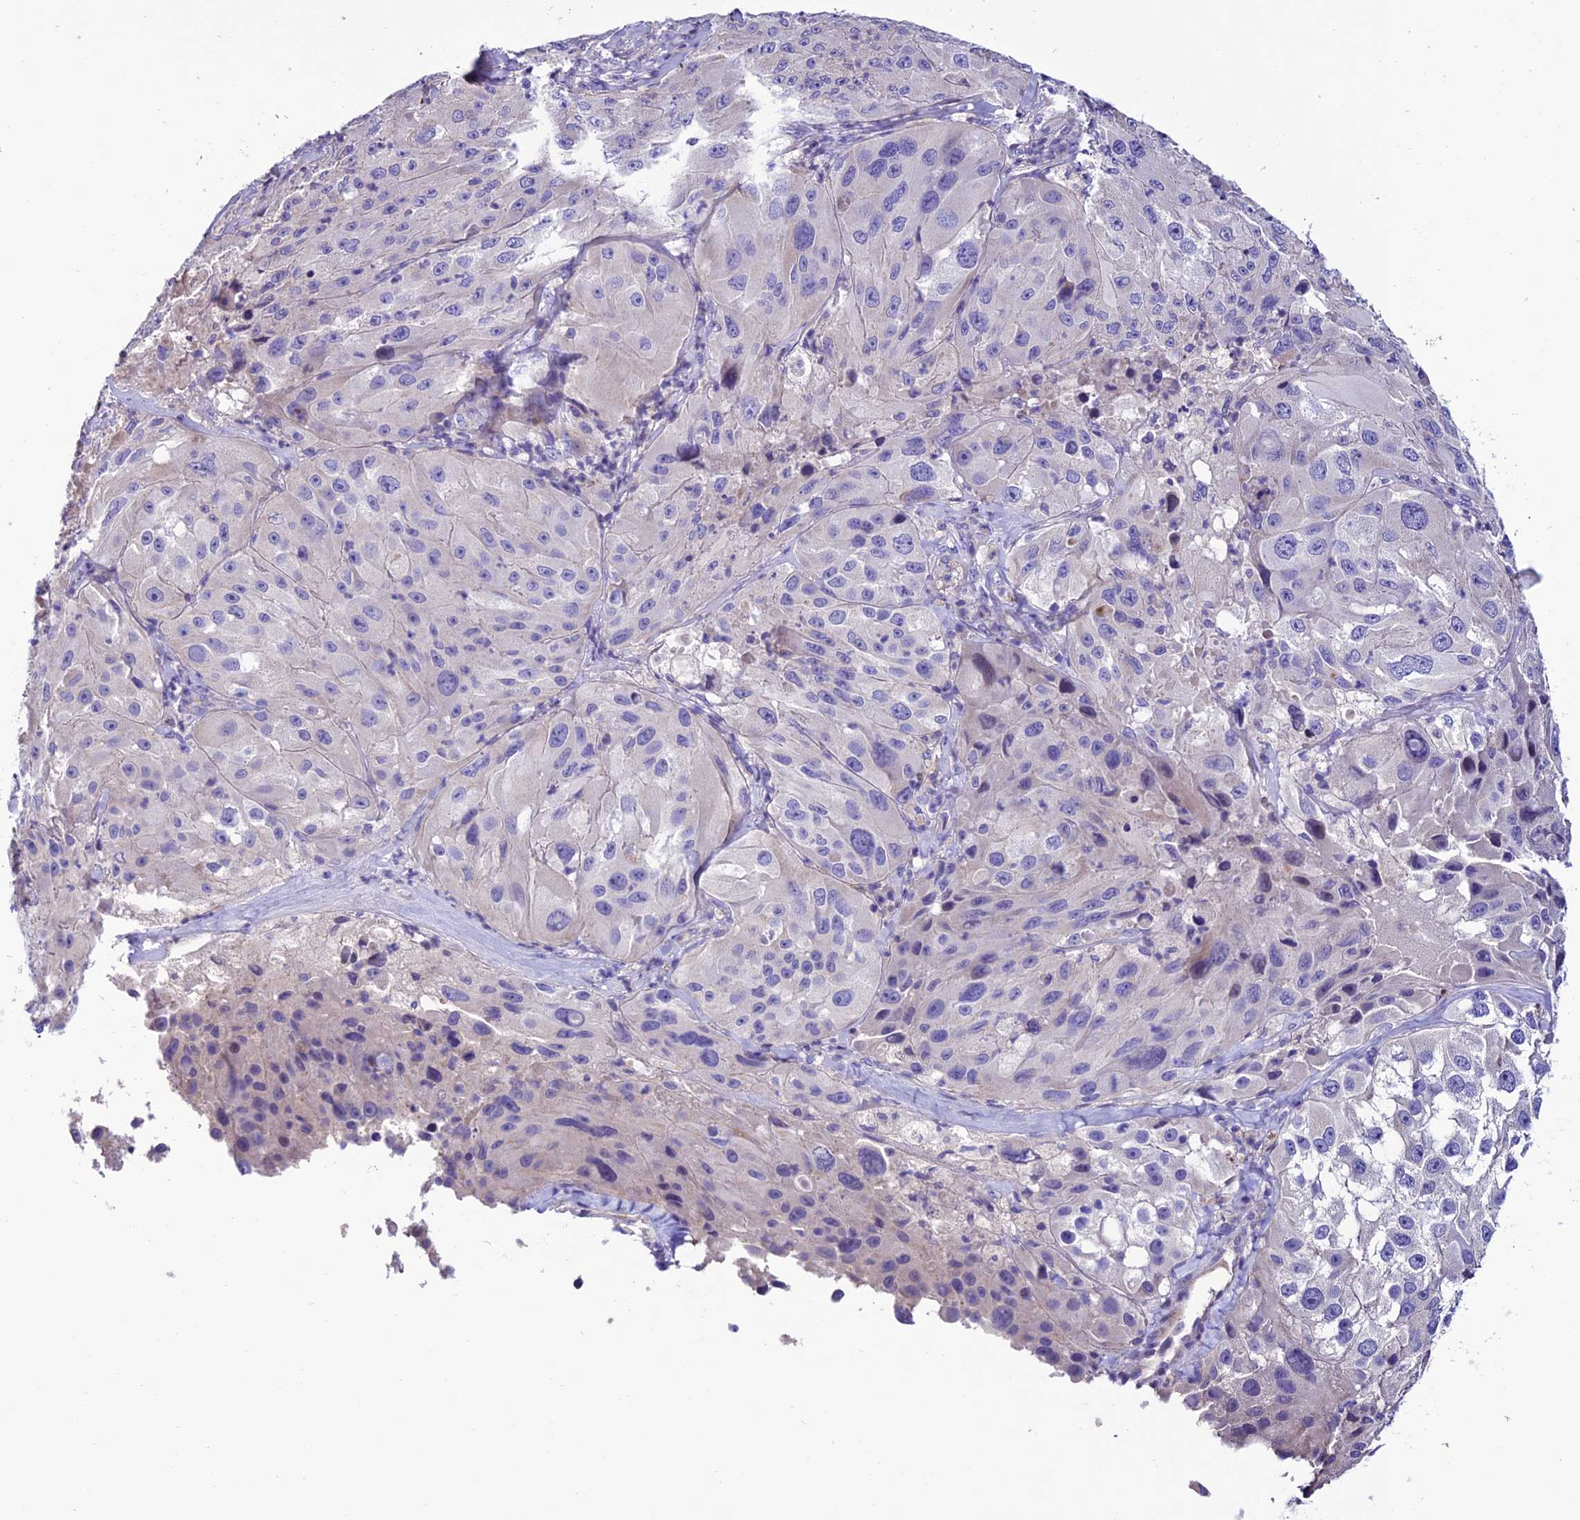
{"staining": {"intensity": "negative", "quantity": "none", "location": "none"}, "tissue": "melanoma", "cell_type": "Tumor cells", "image_type": "cancer", "snomed": [{"axis": "morphology", "description": "Malignant melanoma, Metastatic site"}, {"axis": "topography", "description": "Lymph node"}], "caption": "IHC histopathology image of neoplastic tissue: malignant melanoma (metastatic site) stained with DAB (3,3'-diaminobenzidine) reveals no significant protein expression in tumor cells.", "gene": "FAM178B", "patient": {"sex": "male", "age": 62}}